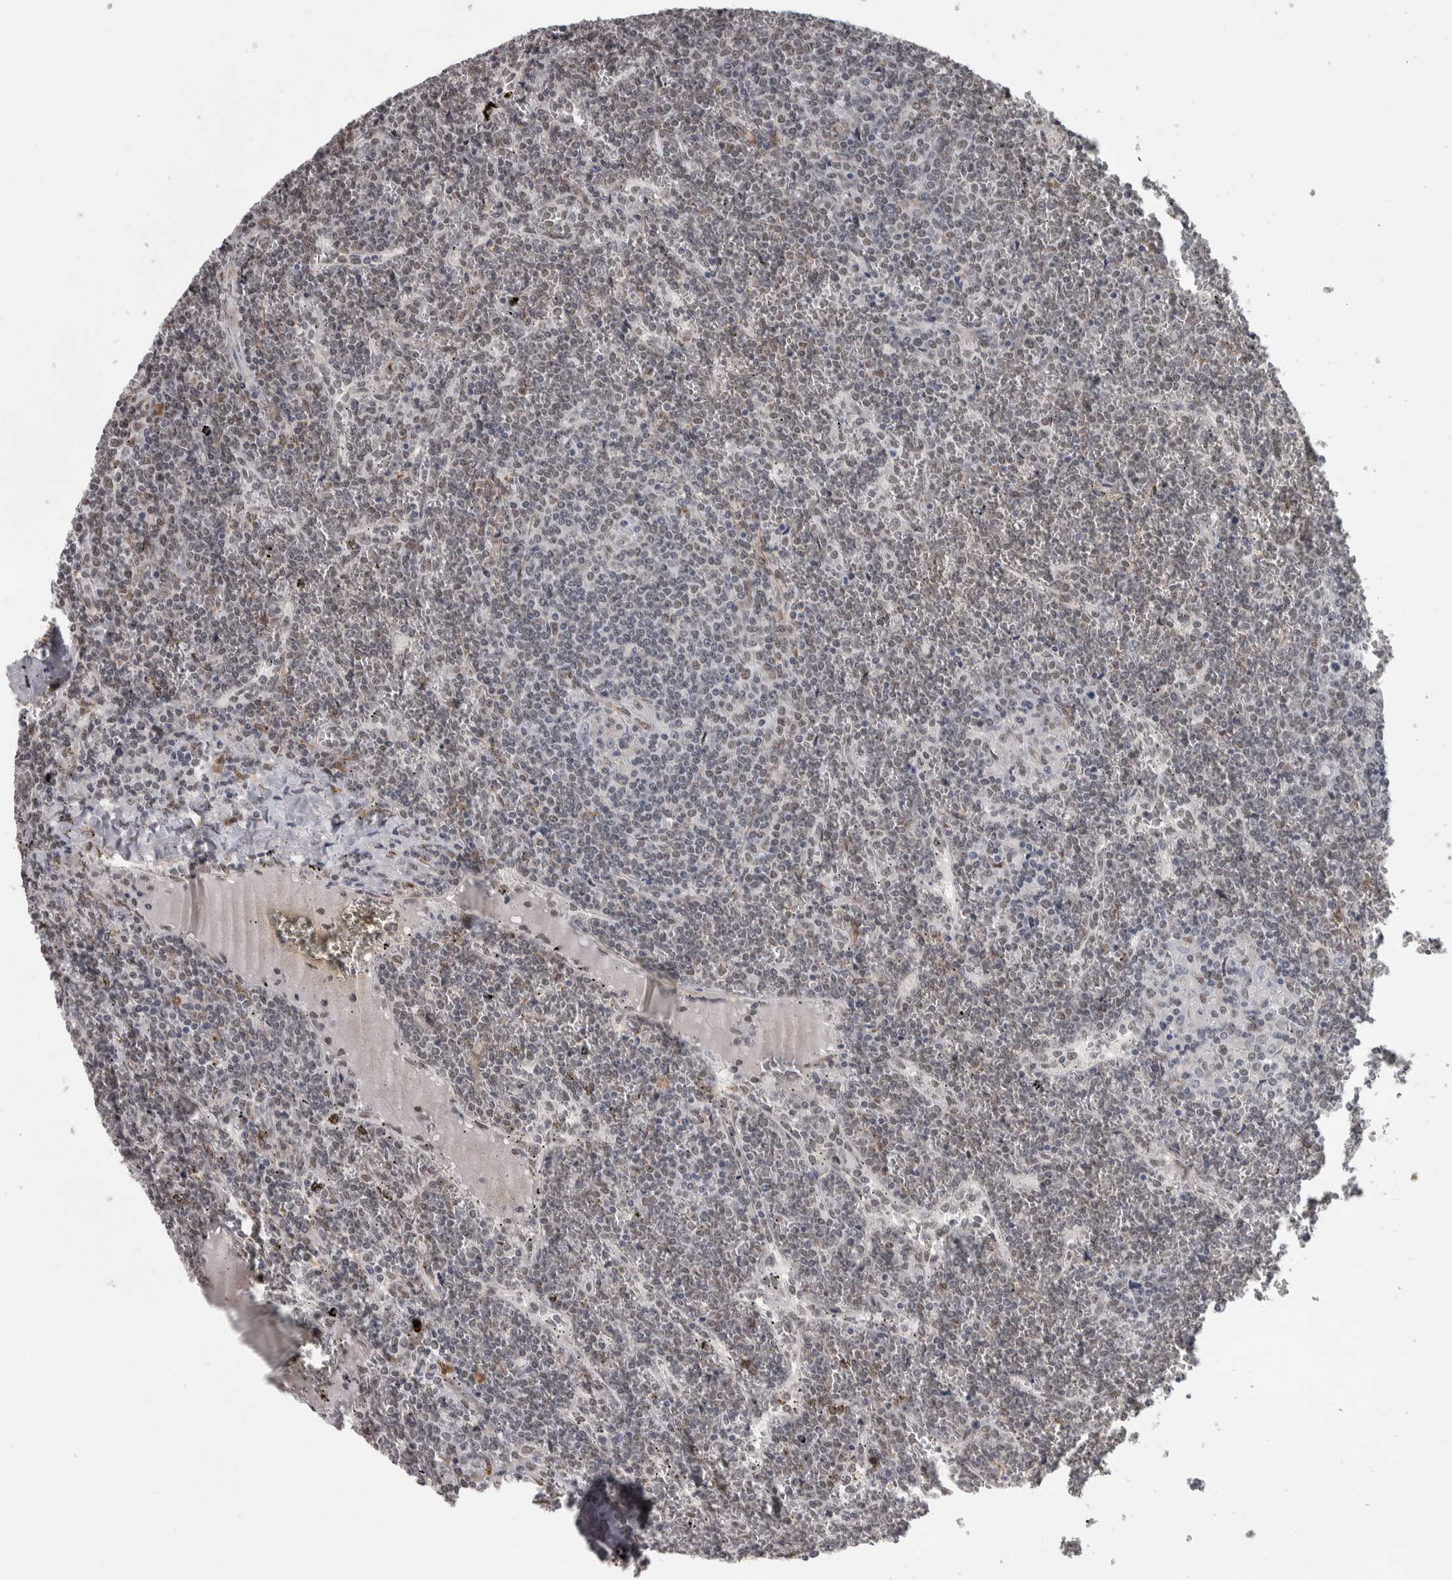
{"staining": {"intensity": "negative", "quantity": "none", "location": "none"}, "tissue": "lymphoma", "cell_type": "Tumor cells", "image_type": "cancer", "snomed": [{"axis": "morphology", "description": "Malignant lymphoma, non-Hodgkin's type, Low grade"}, {"axis": "topography", "description": "Spleen"}], "caption": "The photomicrograph shows no significant positivity in tumor cells of lymphoma. (Brightfield microscopy of DAB immunohistochemistry (IHC) at high magnification).", "gene": "DDX42", "patient": {"sex": "female", "age": 19}}